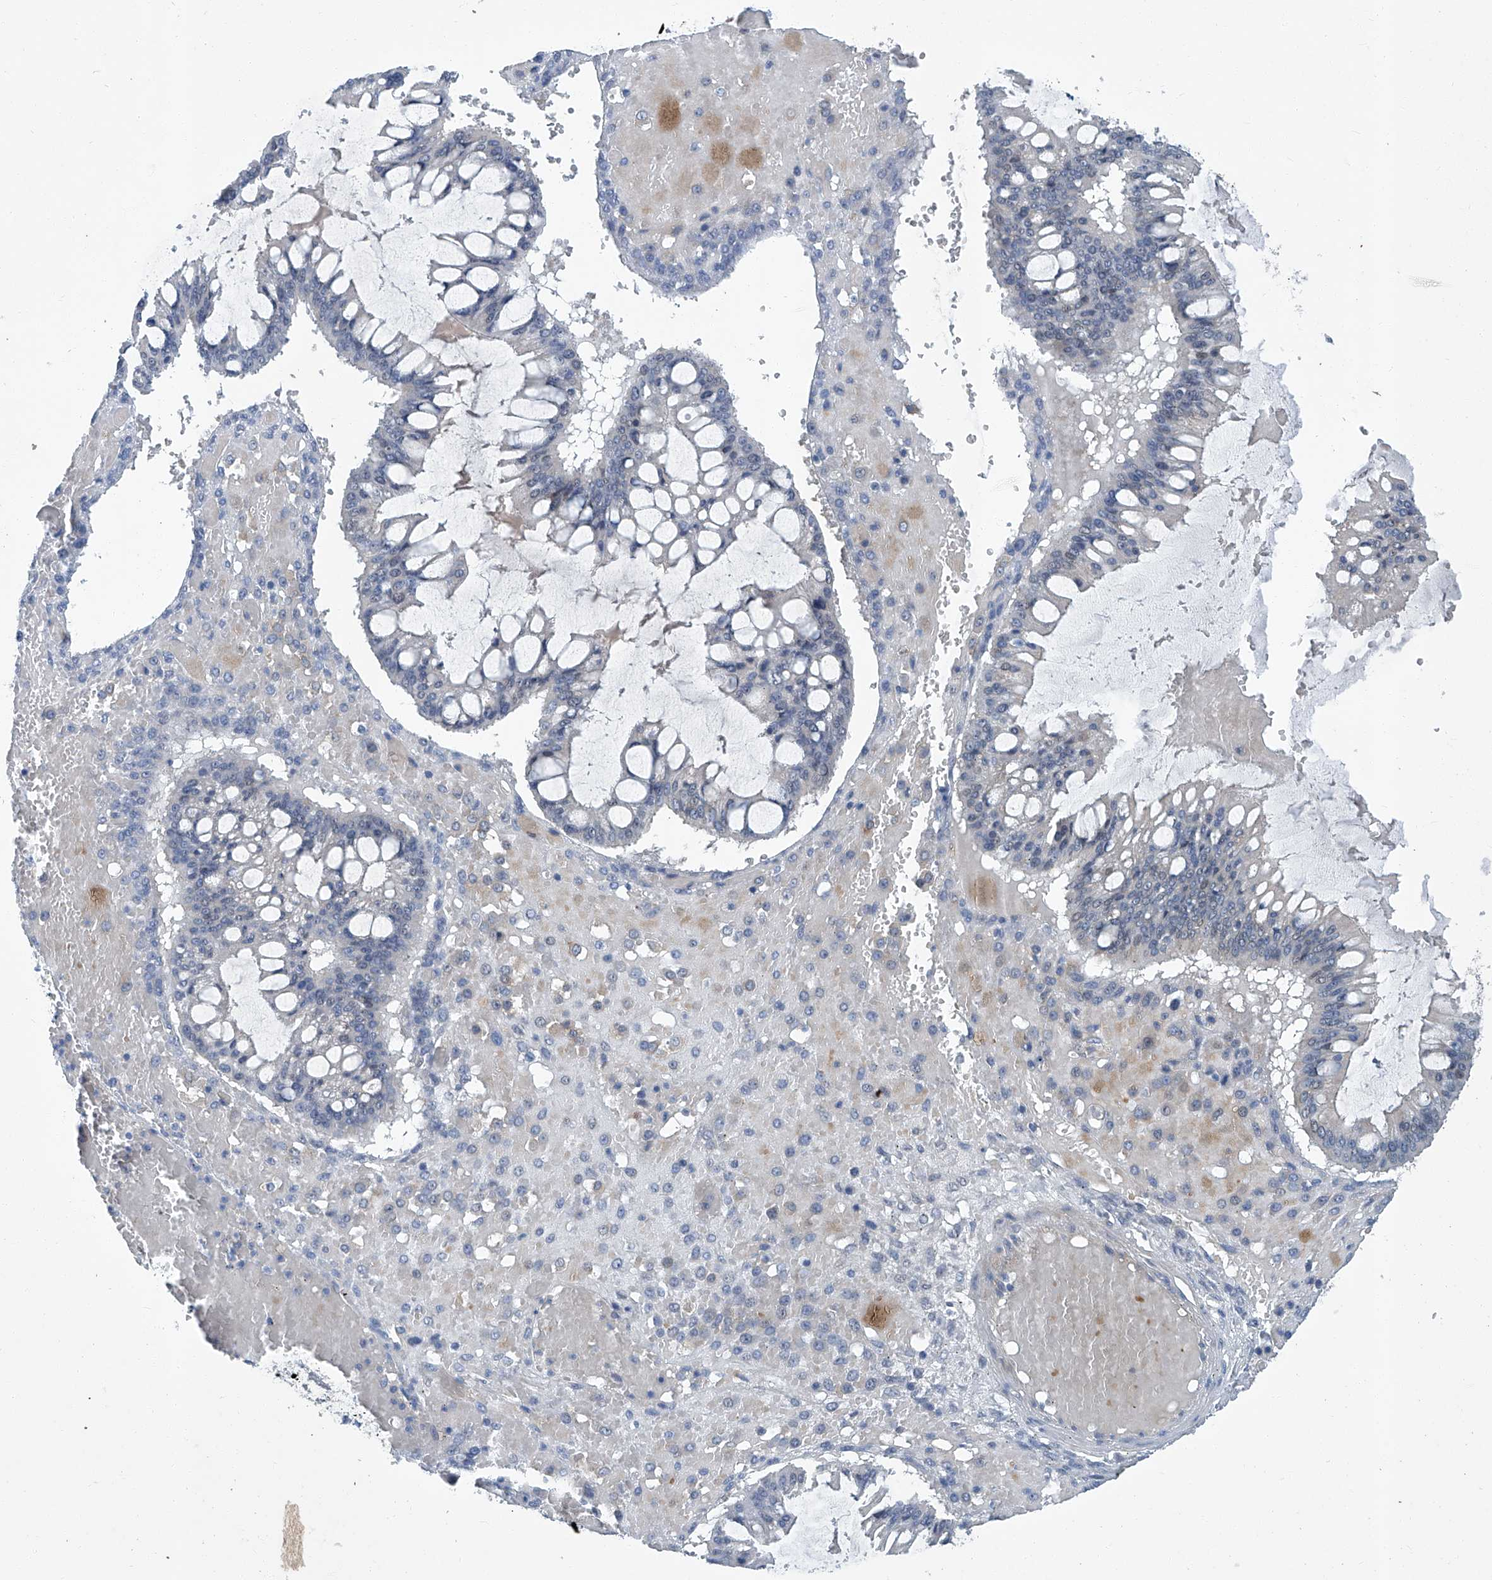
{"staining": {"intensity": "negative", "quantity": "none", "location": "none"}, "tissue": "ovarian cancer", "cell_type": "Tumor cells", "image_type": "cancer", "snomed": [{"axis": "morphology", "description": "Cystadenocarcinoma, mucinous, NOS"}, {"axis": "topography", "description": "Ovary"}], "caption": "Immunohistochemistry micrograph of human ovarian cancer stained for a protein (brown), which demonstrates no positivity in tumor cells.", "gene": "ANKRD34A", "patient": {"sex": "female", "age": 73}}